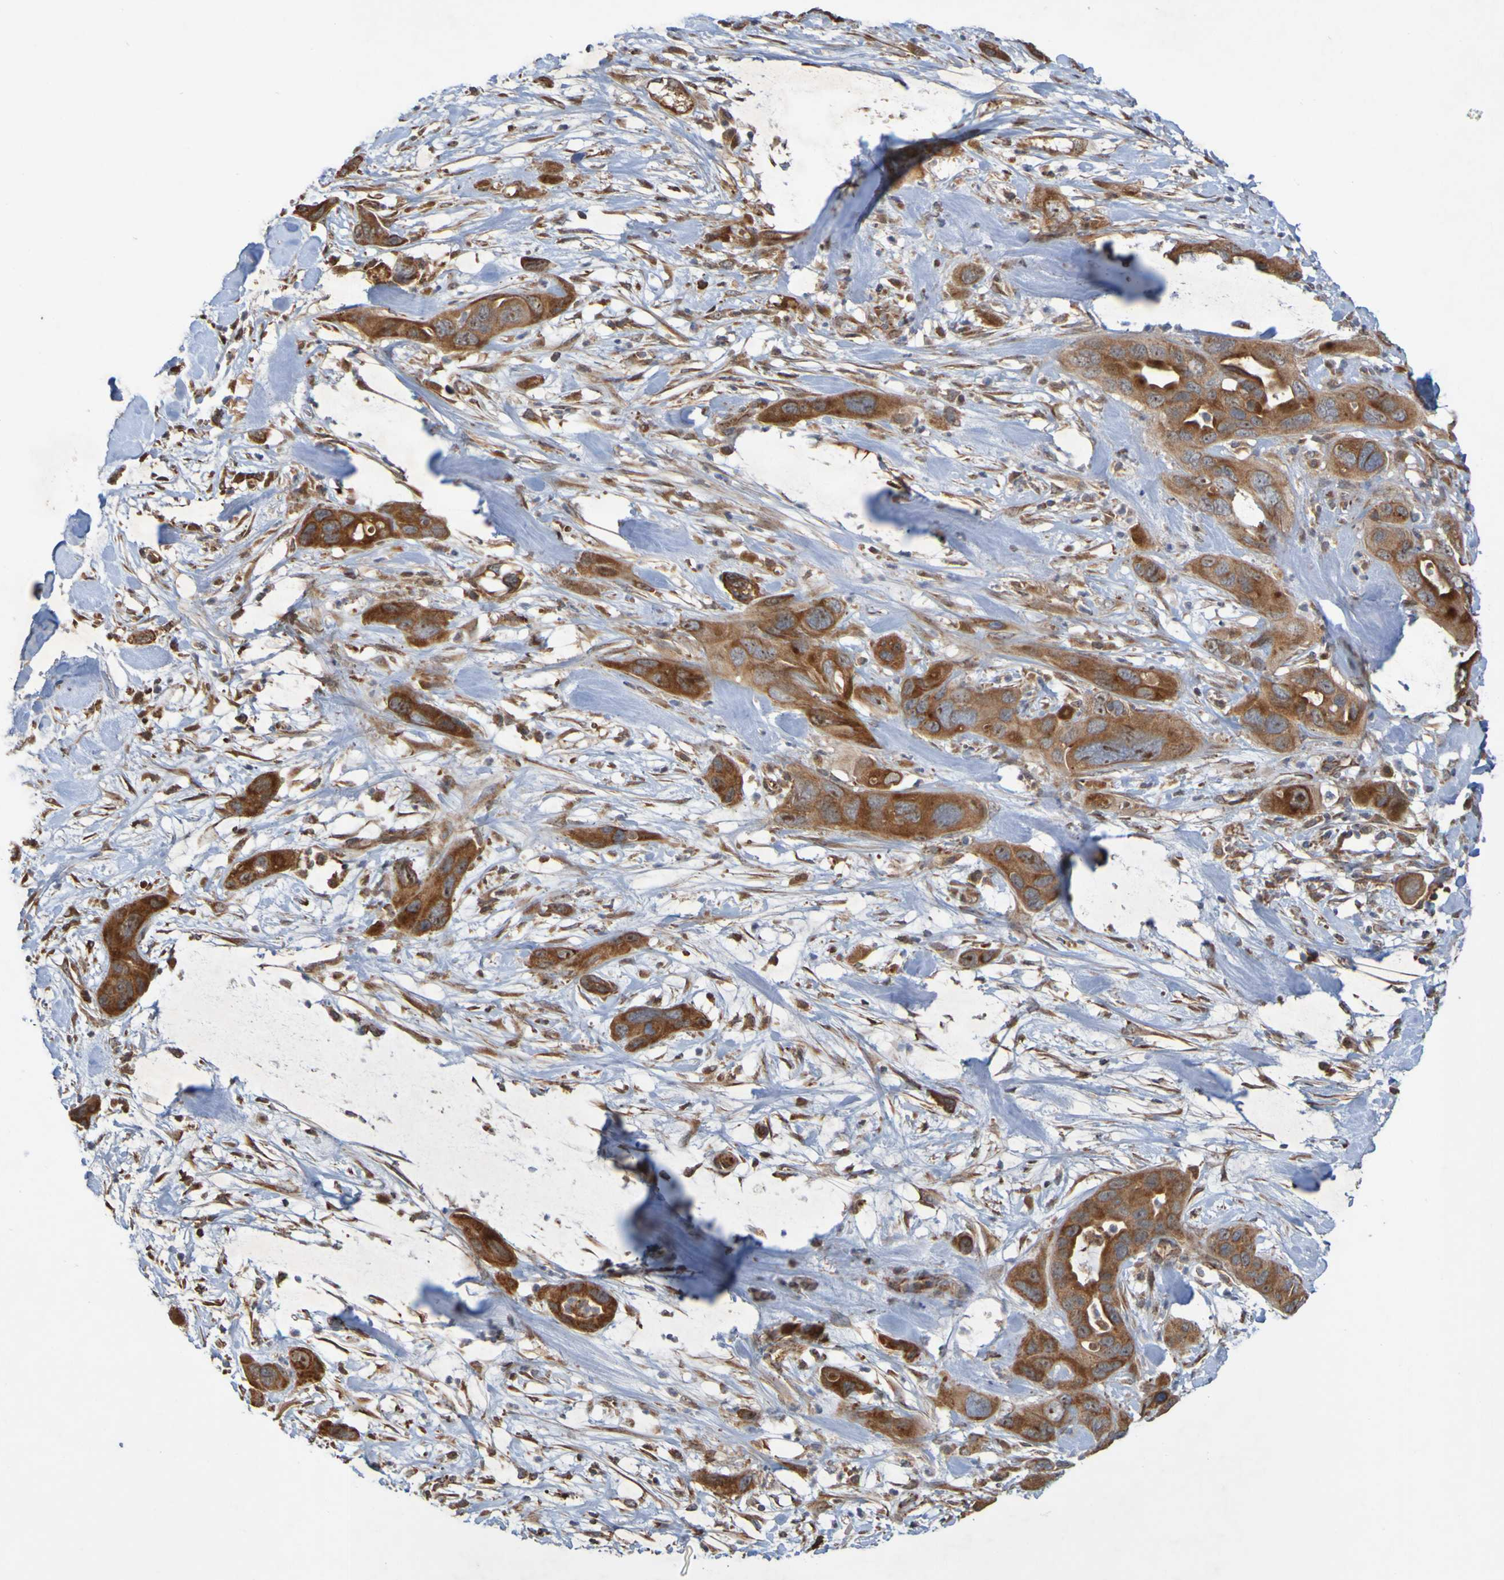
{"staining": {"intensity": "strong", "quantity": ">75%", "location": "cytoplasmic/membranous"}, "tissue": "pancreatic cancer", "cell_type": "Tumor cells", "image_type": "cancer", "snomed": [{"axis": "morphology", "description": "Adenocarcinoma, NOS"}, {"axis": "topography", "description": "Pancreas"}], "caption": "A brown stain highlights strong cytoplasmic/membranous expression of a protein in pancreatic adenocarcinoma tumor cells.", "gene": "TMBIM1", "patient": {"sex": "female", "age": 71}}